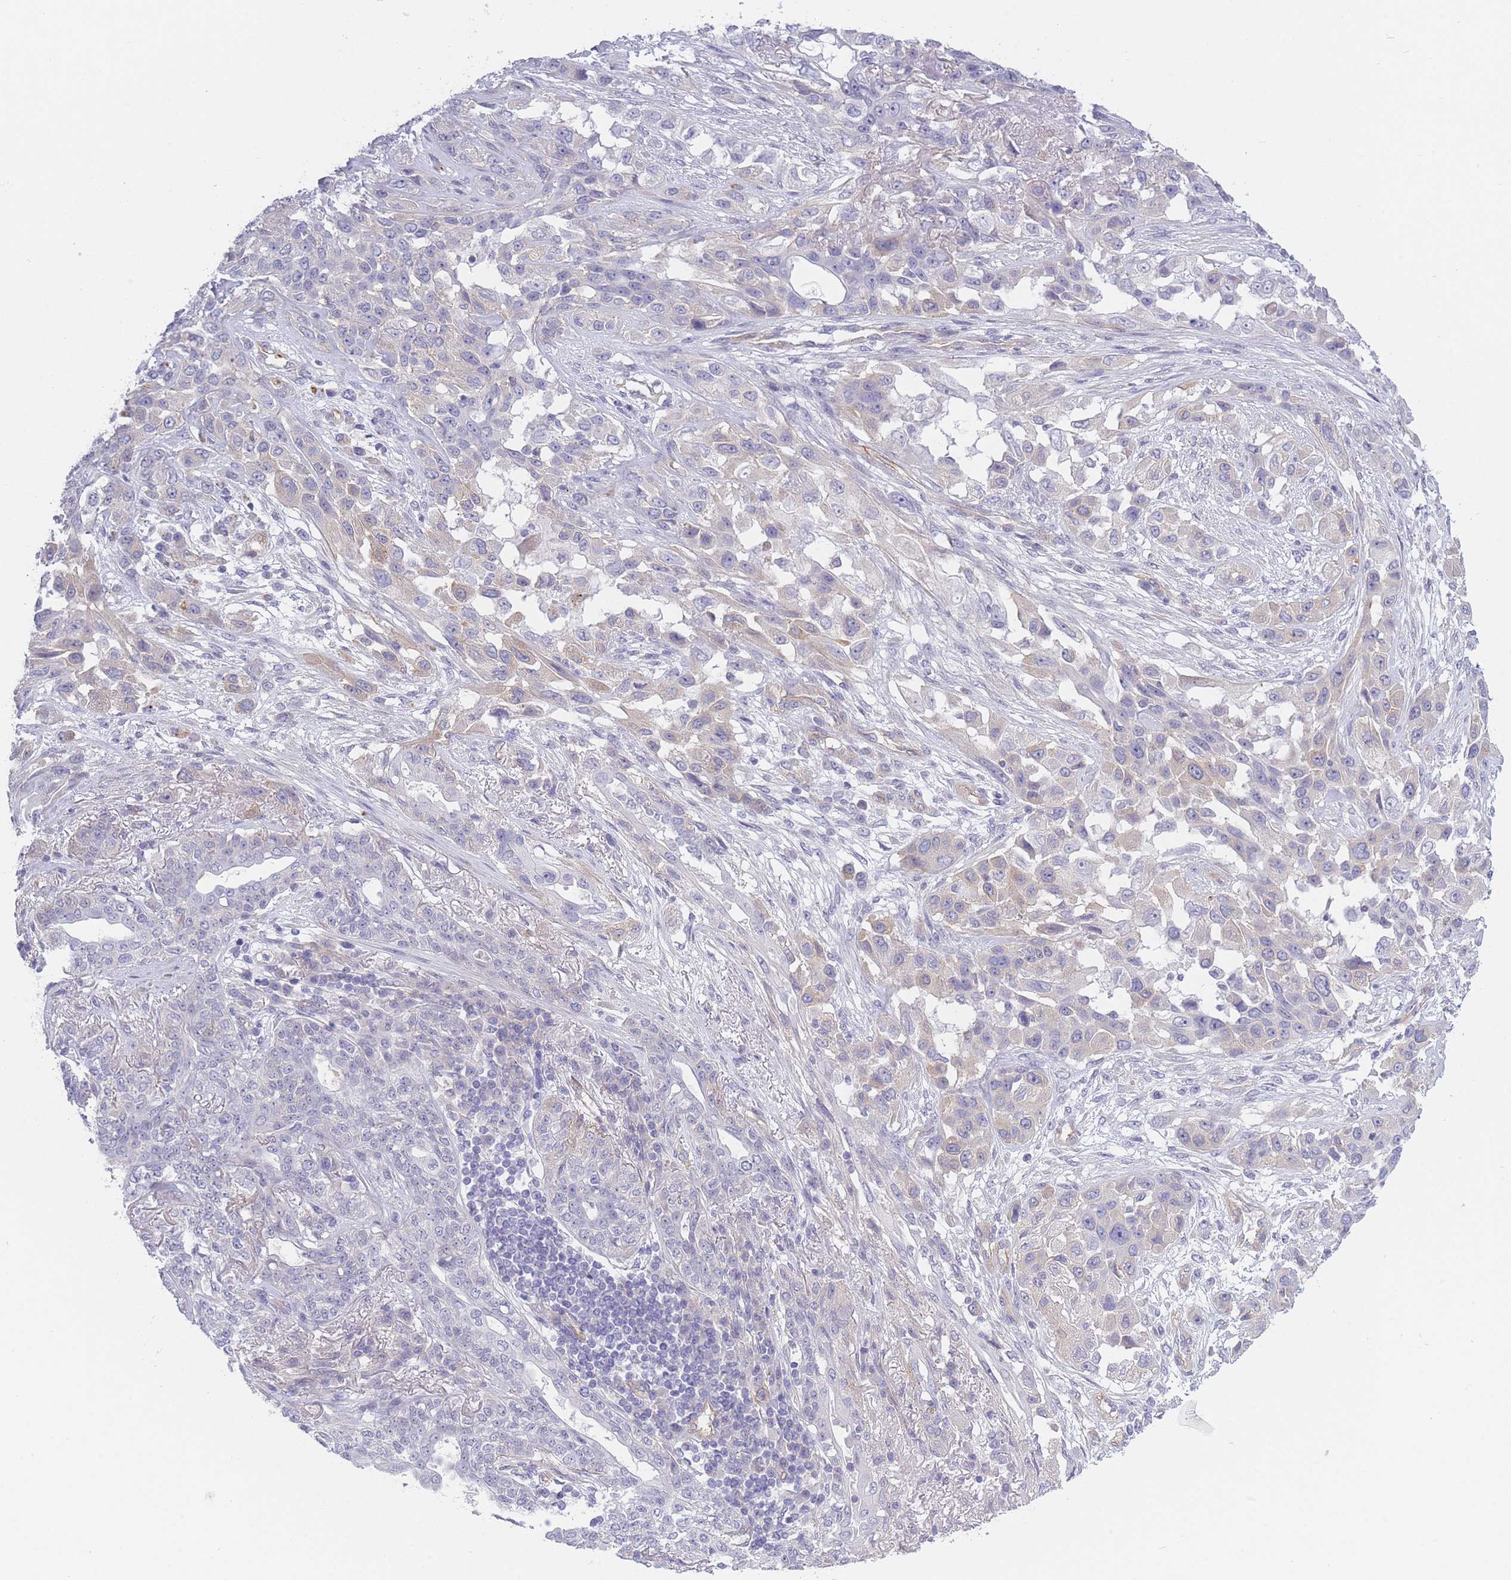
{"staining": {"intensity": "weak", "quantity": "<25%", "location": "cytoplasmic/membranous"}, "tissue": "lung cancer", "cell_type": "Tumor cells", "image_type": "cancer", "snomed": [{"axis": "morphology", "description": "Squamous cell carcinoma, NOS"}, {"axis": "topography", "description": "Lung"}], "caption": "IHC histopathology image of neoplastic tissue: human lung squamous cell carcinoma stained with DAB shows no significant protein staining in tumor cells. (DAB immunohistochemistry visualized using brightfield microscopy, high magnification).", "gene": "SLC7A6", "patient": {"sex": "female", "age": 70}}